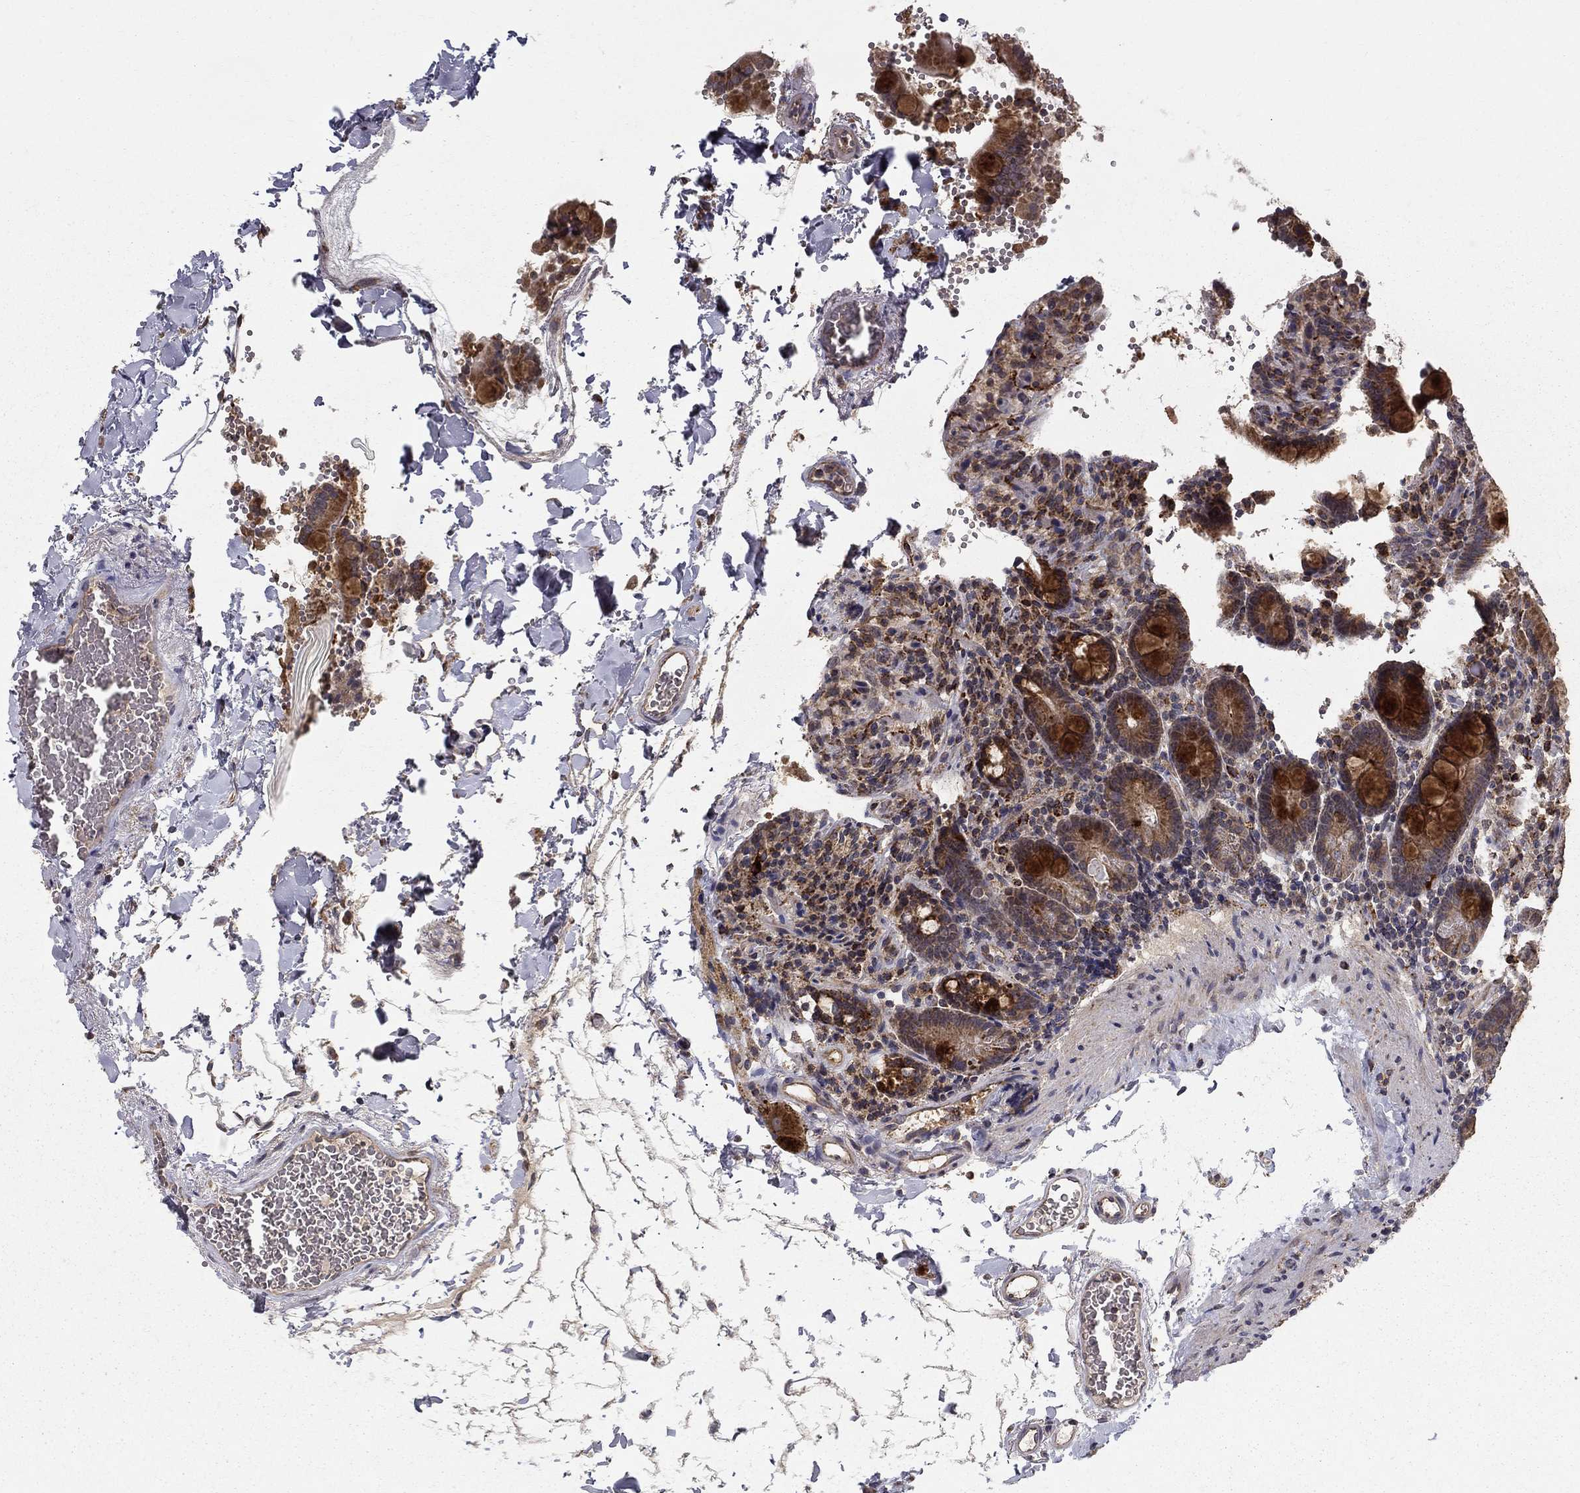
{"staining": {"intensity": "strong", "quantity": "<25%", "location": "cytoplasmic/membranous"}, "tissue": "duodenum", "cell_type": "Glandular cells", "image_type": "normal", "snomed": [{"axis": "morphology", "description": "Normal tissue, NOS"}, {"axis": "topography", "description": "Duodenum"}], "caption": "The photomicrograph demonstrates staining of unremarkable duodenum, revealing strong cytoplasmic/membranous protein staining (brown color) within glandular cells.", "gene": "SLC2A13", "patient": {"sex": "male", "age": 59}}